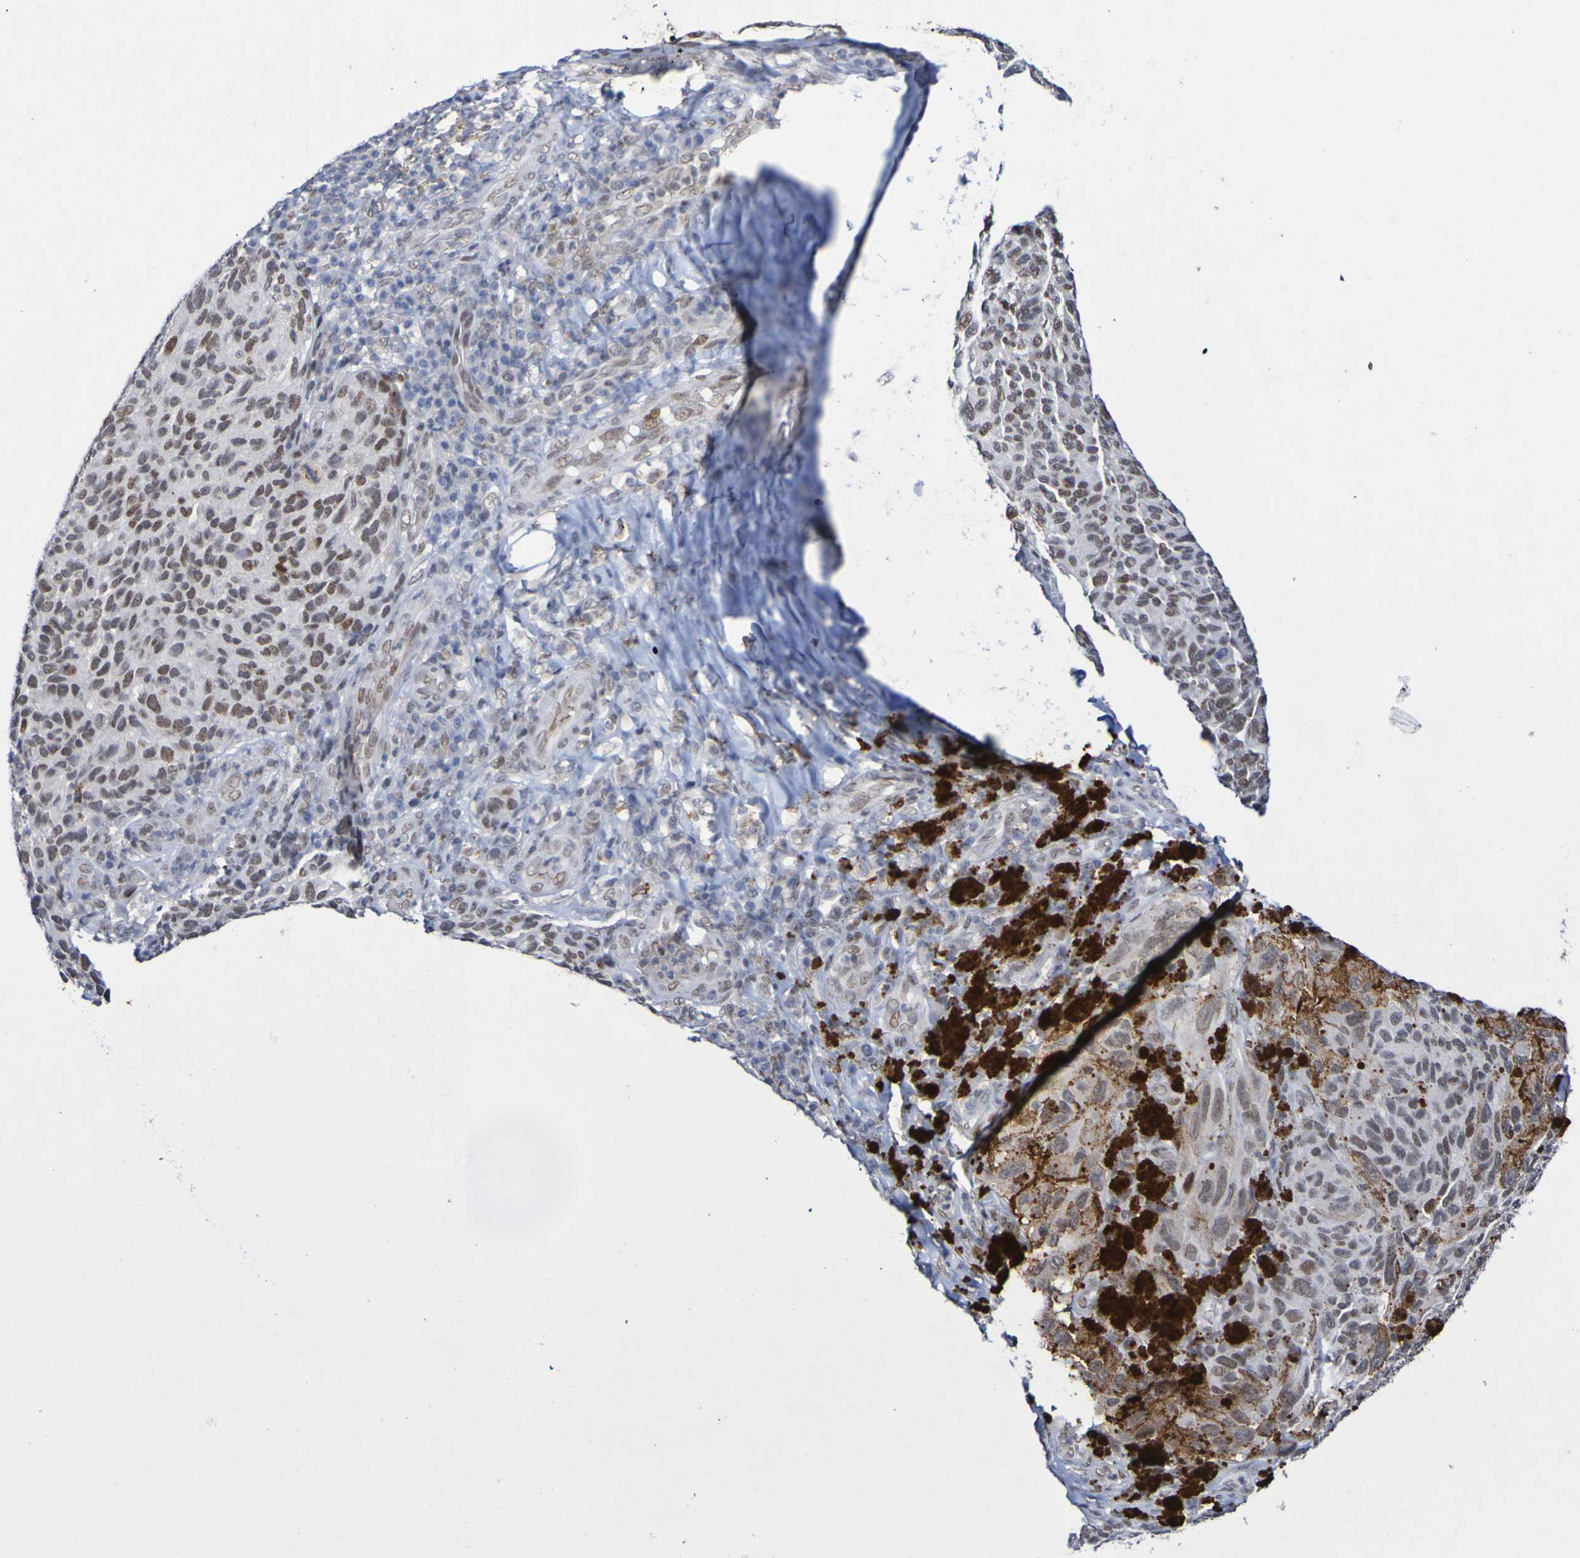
{"staining": {"intensity": "moderate", "quantity": "25%-75%", "location": "nuclear"}, "tissue": "melanoma", "cell_type": "Tumor cells", "image_type": "cancer", "snomed": [{"axis": "morphology", "description": "Malignant melanoma, NOS"}, {"axis": "topography", "description": "Skin"}], "caption": "Moderate nuclear protein staining is seen in about 25%-75% of tumor cells in melanoma.", "gene": "PCGF1", "patient": {"sex": "female", "age": 73}}